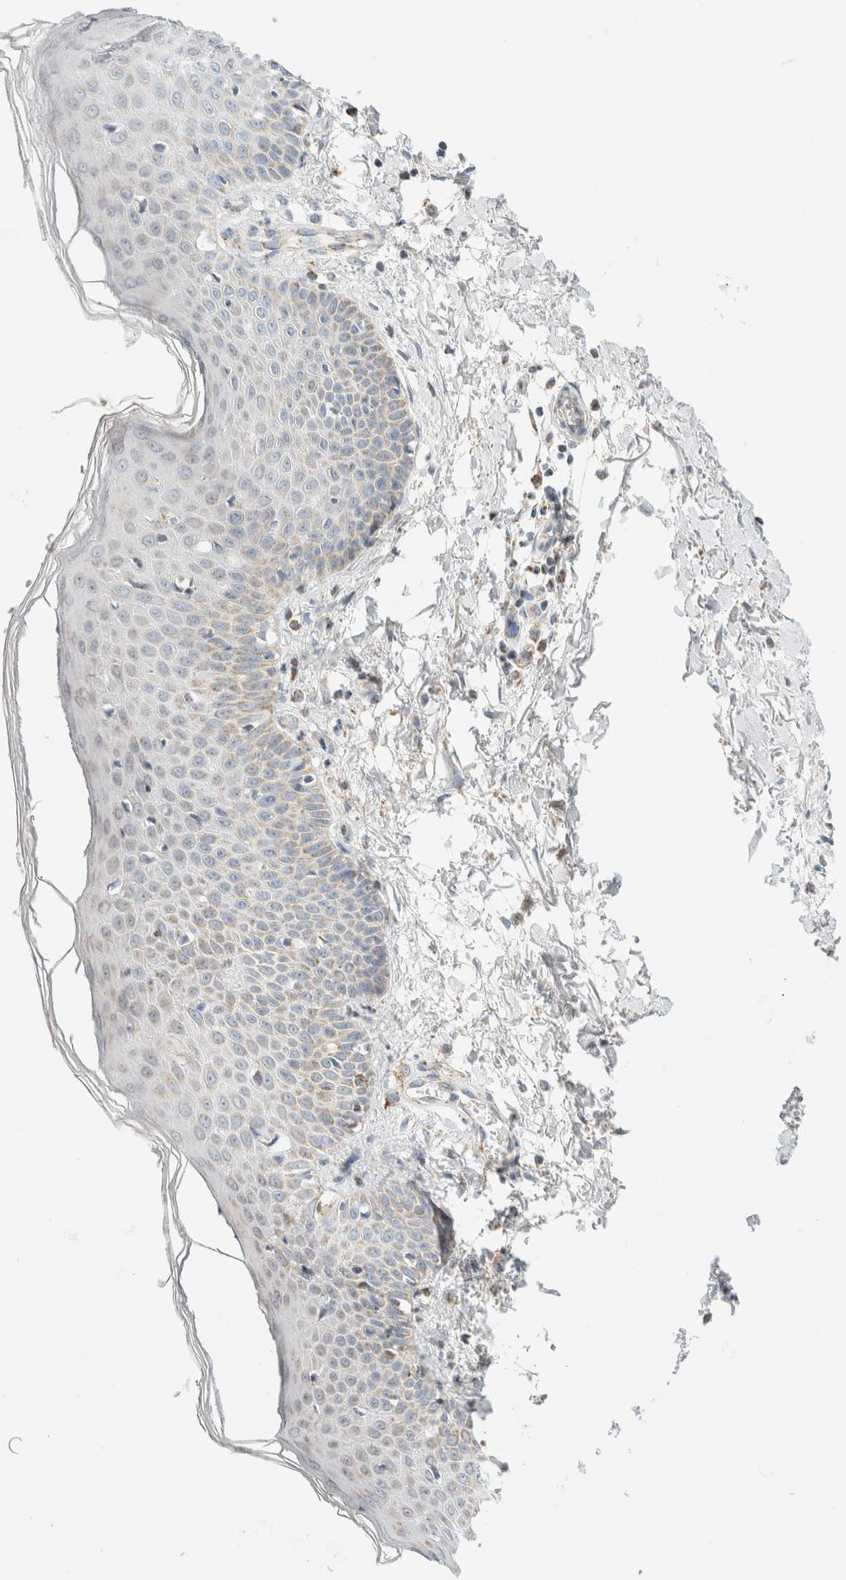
{"staining": {"intensity": "negative", "quantity": "none", "location": "none"}, "tissue": "skin", "cell_type": "Fibroblasts", "image_type": "normal", "snomed": [{"axis": "morphology", "description": "Normal tissue, NOS"}, {"axis": "morphology", "description": "Inflammation, NOS"}, {"axis": "topography", "description": "Skin"}], "caption": "Immunohistochemistry (IHC) histopathology image of benign skin: skin stained with DAB demonstrates no significant protein staining in fibroblasts.", "gene": "HDHD3", "patient": {"sex": "female", "age": 44}}